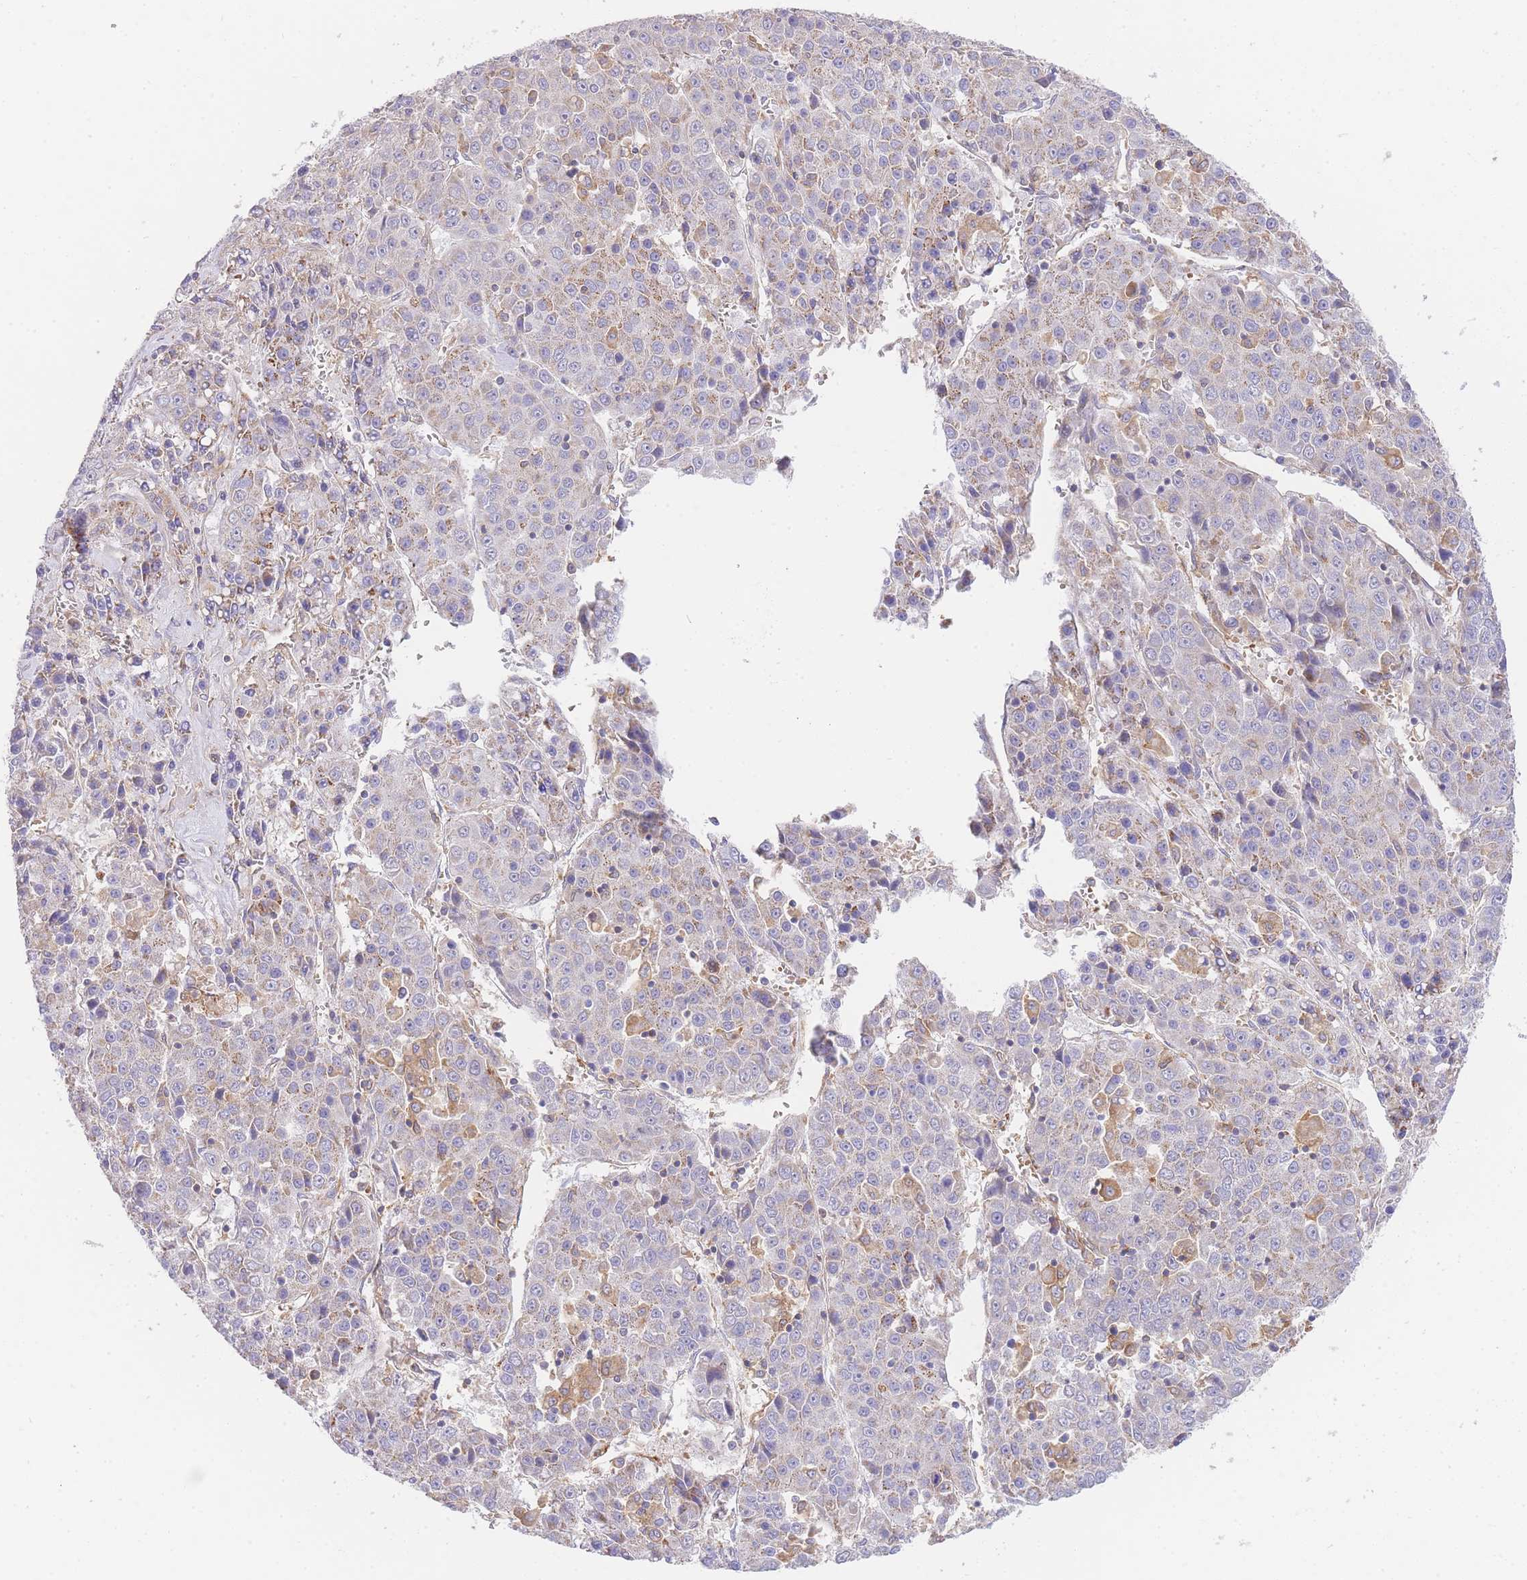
{"staining": {"intensity": "weak", "quantity": "25%-75%", "location": "cytoplasmic/membranous"}, "tissue": "liver cancer", "cell_type": "Tumor cells", "image_type": "cancer", "snomed": [{"axis": "morphology", "description": "Carcinoma, Hepatocellular, NOS"}, {"axis": "topography", "description": "Liver"}], "caption": "Liver cancer tissue demonstrates weak cytoplasmic/membranous positivity in about 25%-75% of tumor cells", "gene": "INSYN2B", "patient": {"sex": "female", "age": 53}}